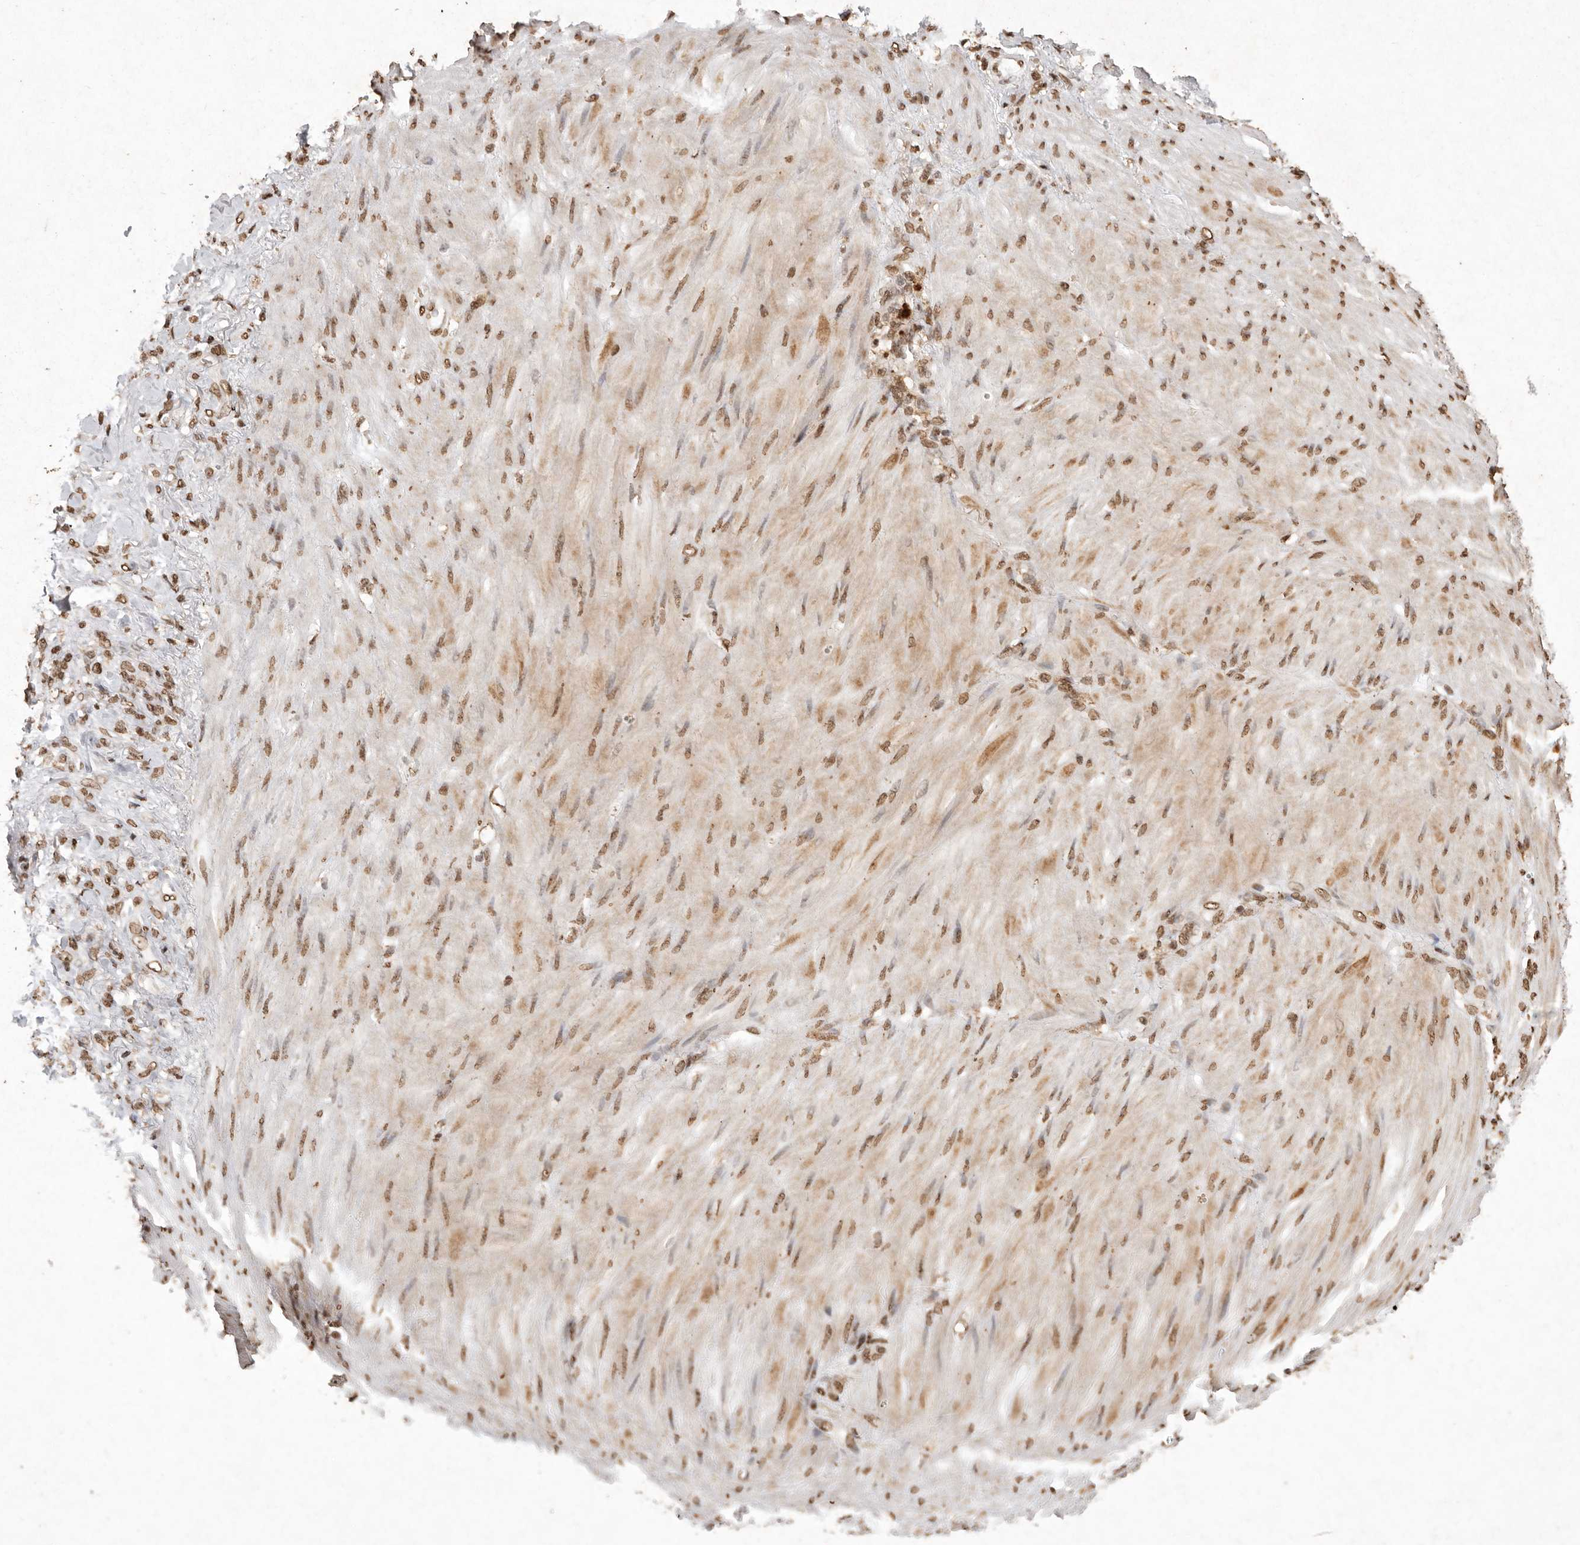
{"staining": {"intensity": "moderate", "quantity": ">75%", "location": "nuclear"}, "tissue": "stomach cancer", "cell_type": "Tumor cells", "image_type": "cancer", "snomed": [{"axis": "morphology", "description": "Normal tissue, NOS"}, {"axis": "morphology", "description": "Adenocarcinoma, NOS"}, {"axis": "topography", "description": "Stomach"}], "caption": "Immunohistochemistry micrograph of neoplastic tissue: stomach adenocarcinoma stained using IHC displays medium levels of moderate protein expression localized specifically in the nuclear of tumor cells, appearing as a nuclear brown color.", "gene": "NKX3-2", "patient": {"sex": "male", "age": 82}}